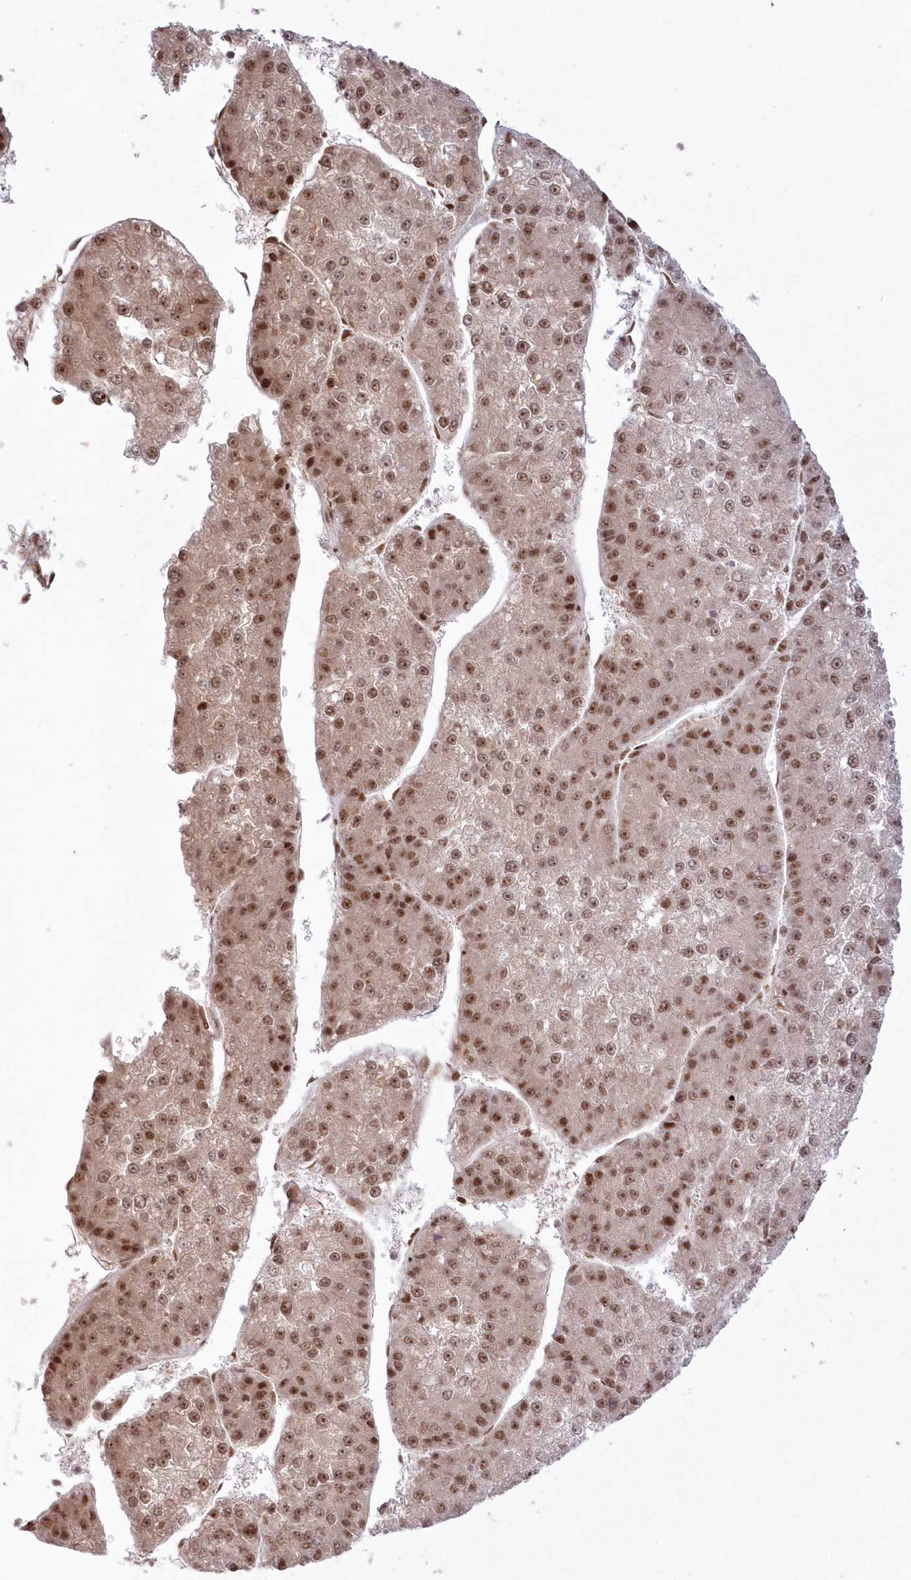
{"staining": {"intensity": "moderate", "quantity": ">75%", "location": "nuclear"}, "tissue": "liver cancer", "cell_type": "Tumor cells", "image_type": "cancer", "snomed": [{"axis": "morphology", "description": "Carcinoma, Hepatocellular, NOS"}, {"axis": "topography", "description": "Liver"}], "caption": "Immunohistochemical staining of human liver cancer (hepatocellular carcinoma) reveals medium levels of moderate nuclear staining in about >75% of tumor cells.", "gene": "TOGARAM2", "patient": {"sex": "female", "age": 73}}